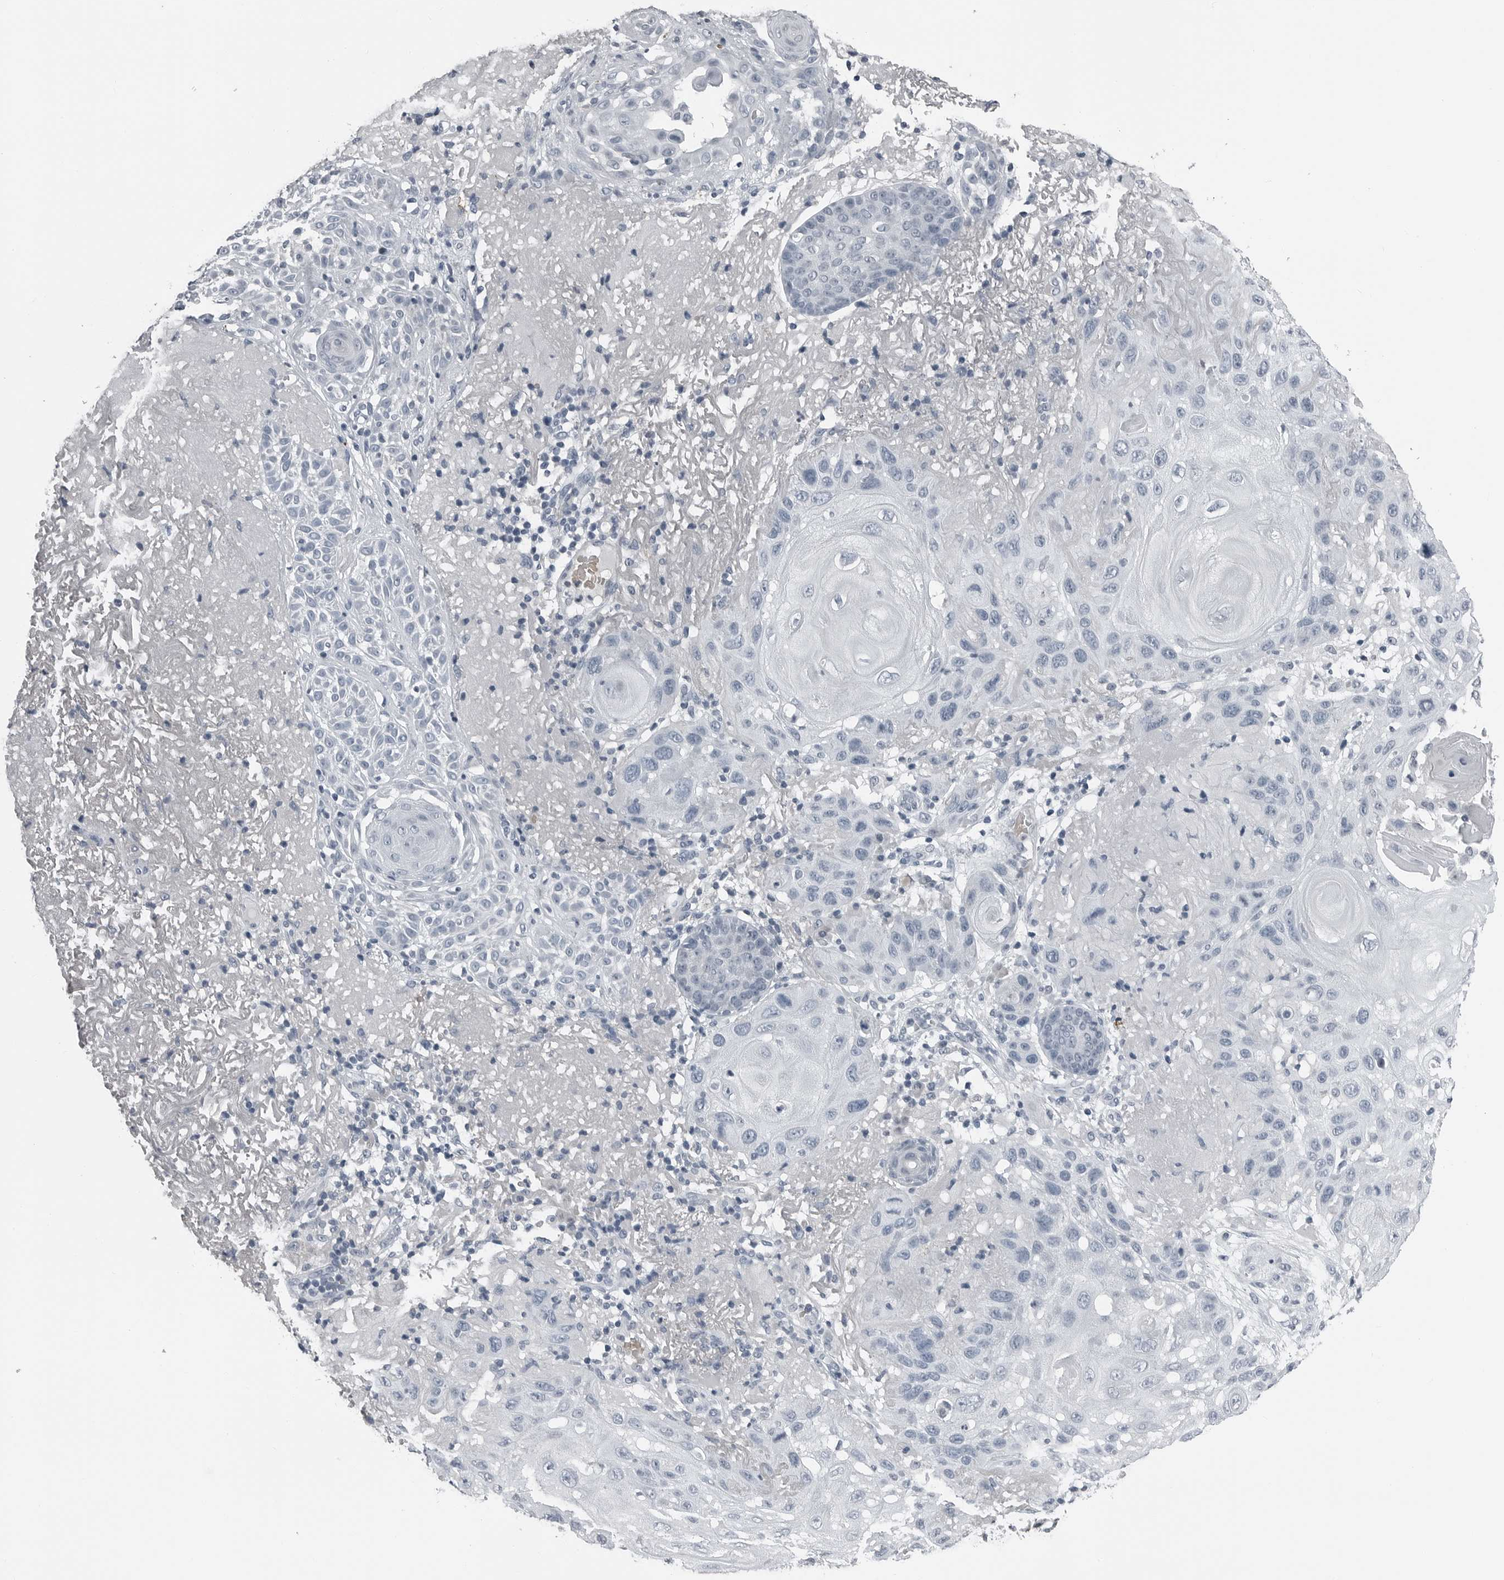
{"staining": {"intensity": "negative", "quantity": "none", "location": "none"}, "tissue": "skin cancer", "cell_type": "Tumor cells", "image_type": "cancer", "snomed": [{"axis": "morphology", "description": "Normal tissue, NOS"}, {"axis": "morphology", "description": "Squamous cell carcinoma, NOS"}, {"axis": "topography", "description": "Skin"}], "caption": "Immunohistochemistry (IHC) micrograph of skin cancer (squamous cell carcinoma) stained for a protein (brown), which exhibits no positivity in tumor cells.", "gene": "SPINK1", "patient": {"sex": "female", "age": 96}}